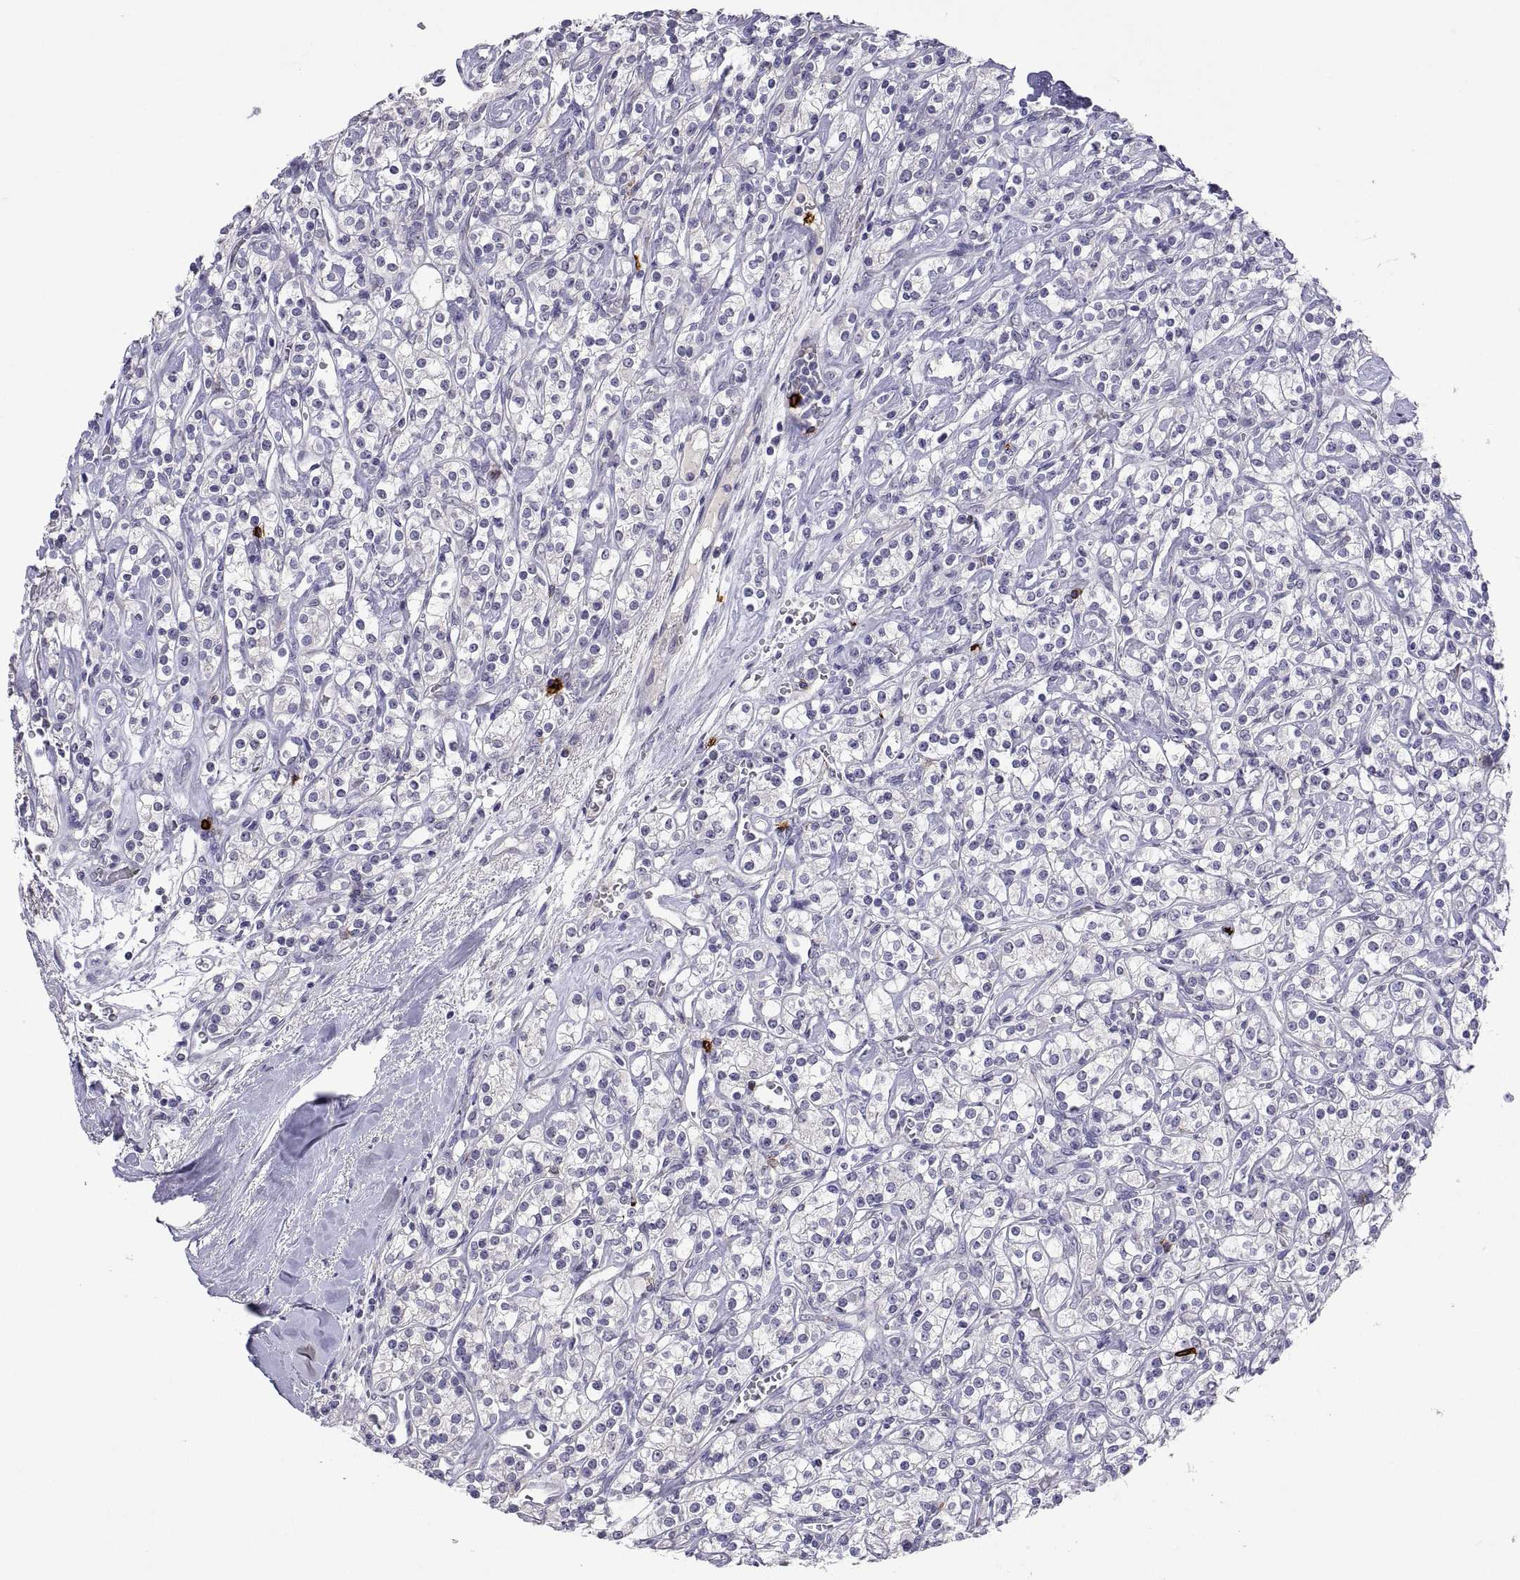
{"staining": {"intensity": "negative", "quantity": "none", "location": "none"}, "tissue": "renal cancer", "cell_type": "Tumor cells", "image_type": "cancer", "snomed": [{"axis": "morphology", "description": "Adenocarcinoma, NOS"}, {"axis": "topography", "description": "Kidney"}], "caption": "This is an immunohistochemistry photomicrograph of human adenocarcinoma (renal). There is no expression in tumor cells.", "gene": "MS4A1", "patient": {"sex": "male", "age": 77}}